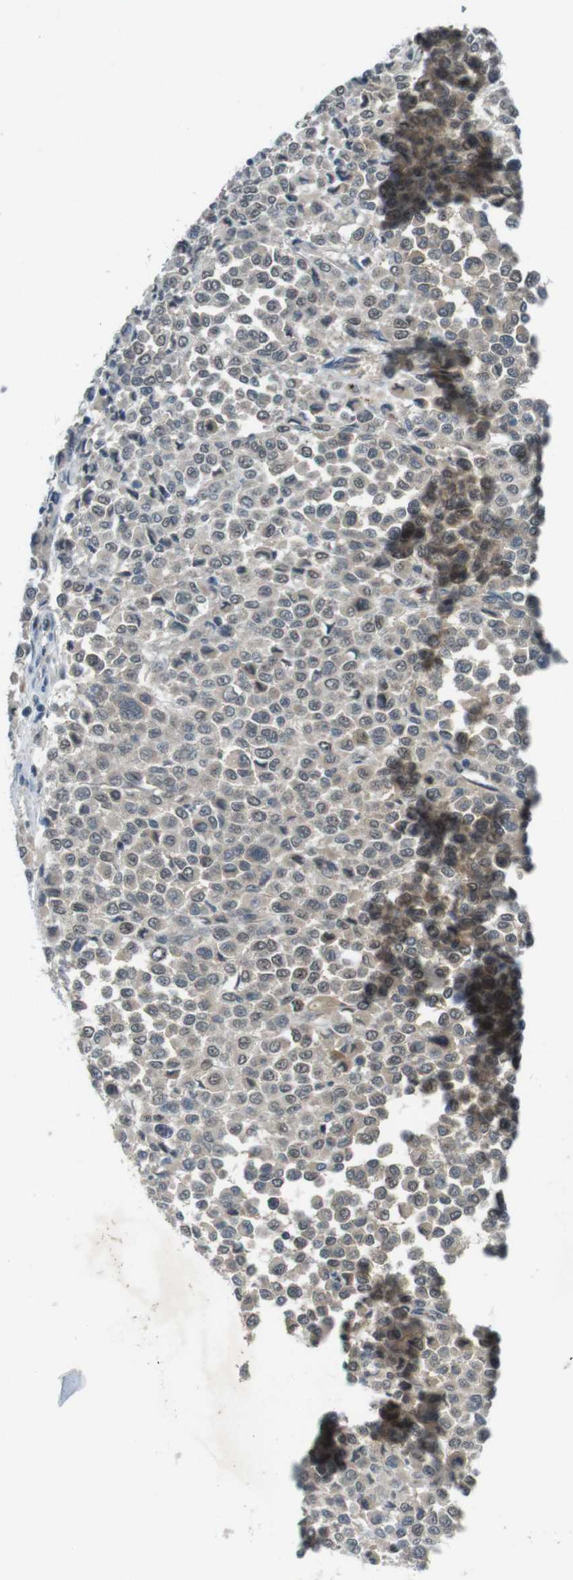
{"staining": {"intensity": "weak", "quantity": "<25%", "location": "nuclear"}, "tissue": "melanoma", "cell_type": "Tumor cells", "image_type": "cancer", "snomed": [{"axis": "morphology", "description": "Malignant melanoma, Metastatic site"}, {"axis": "topography", "description": "Pancreas"}], "caption": "Human melanoma stained for a protein using immunohistochemistry (IHC) displays no positivity in tumor cells.", "gene": "MAPKAPK5", "patient": {"sex": "female", "age": 30}}